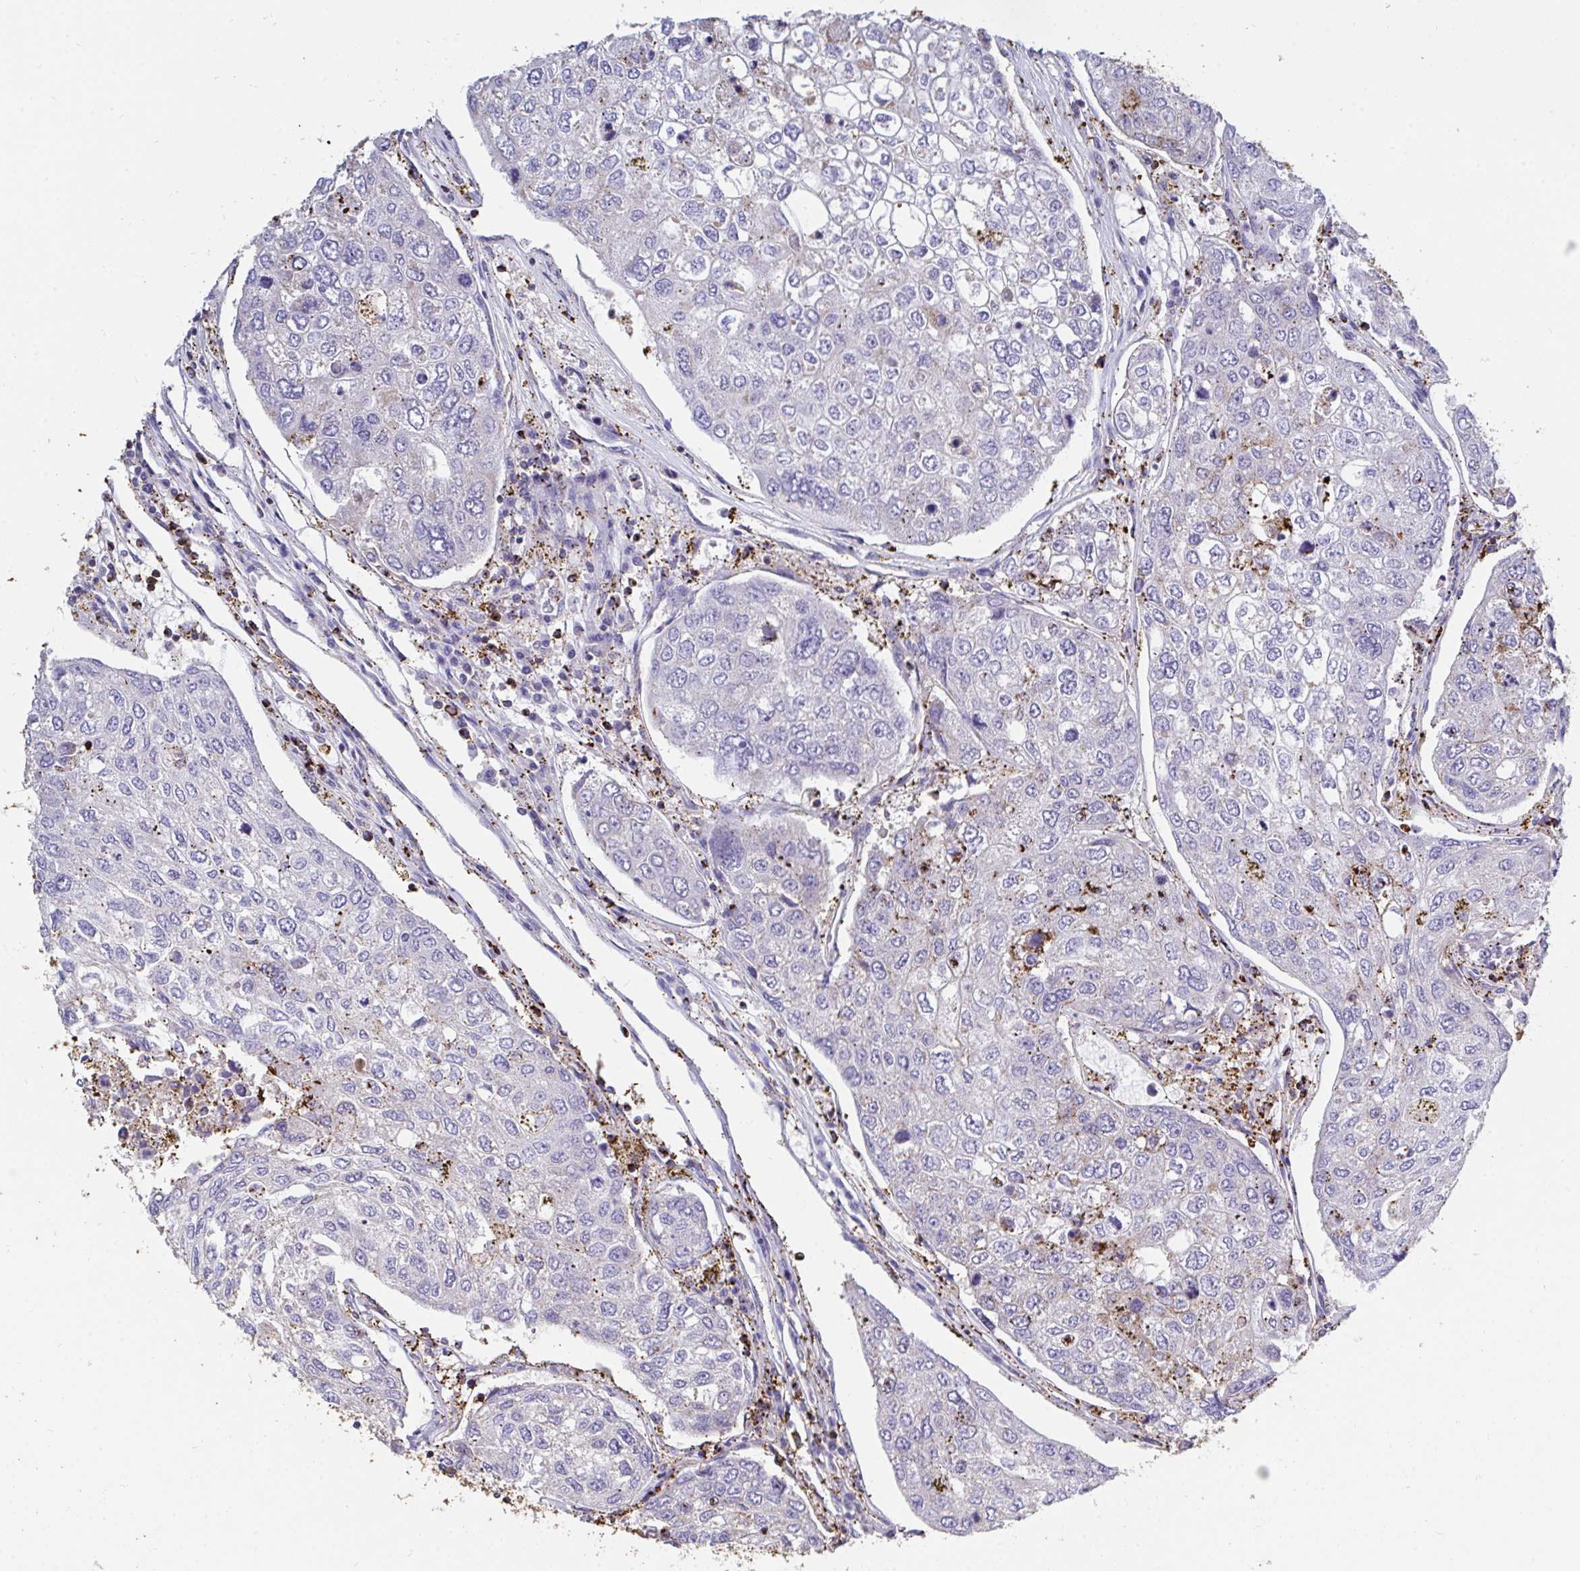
{"staining": {"intensity": "negative", "quantity": "none", "location": "none"}, "tissue": "urothelial cancer", "cell_type": "Tumor cells", "image_type": "cancer", "snomed": [{"axis": "morphology", "description": "Urothelial carcinoma, High grade"}, {"axis": "topography", "description": "Lymph node"}, {"axis": "topography", "description": "Urinary bladder"}], "caption": "DAB immunohistochemical staining of urothelial carcinoma (high-grade) reveals no significant staining in tumor cells. (Brightfield microscopy of DAB (3,3'-diaminobenzidine) immunohistochemistry (IHC) at high magnification).", "gene": "CFL1", "patient": {"sex": "male", "age": 51}}